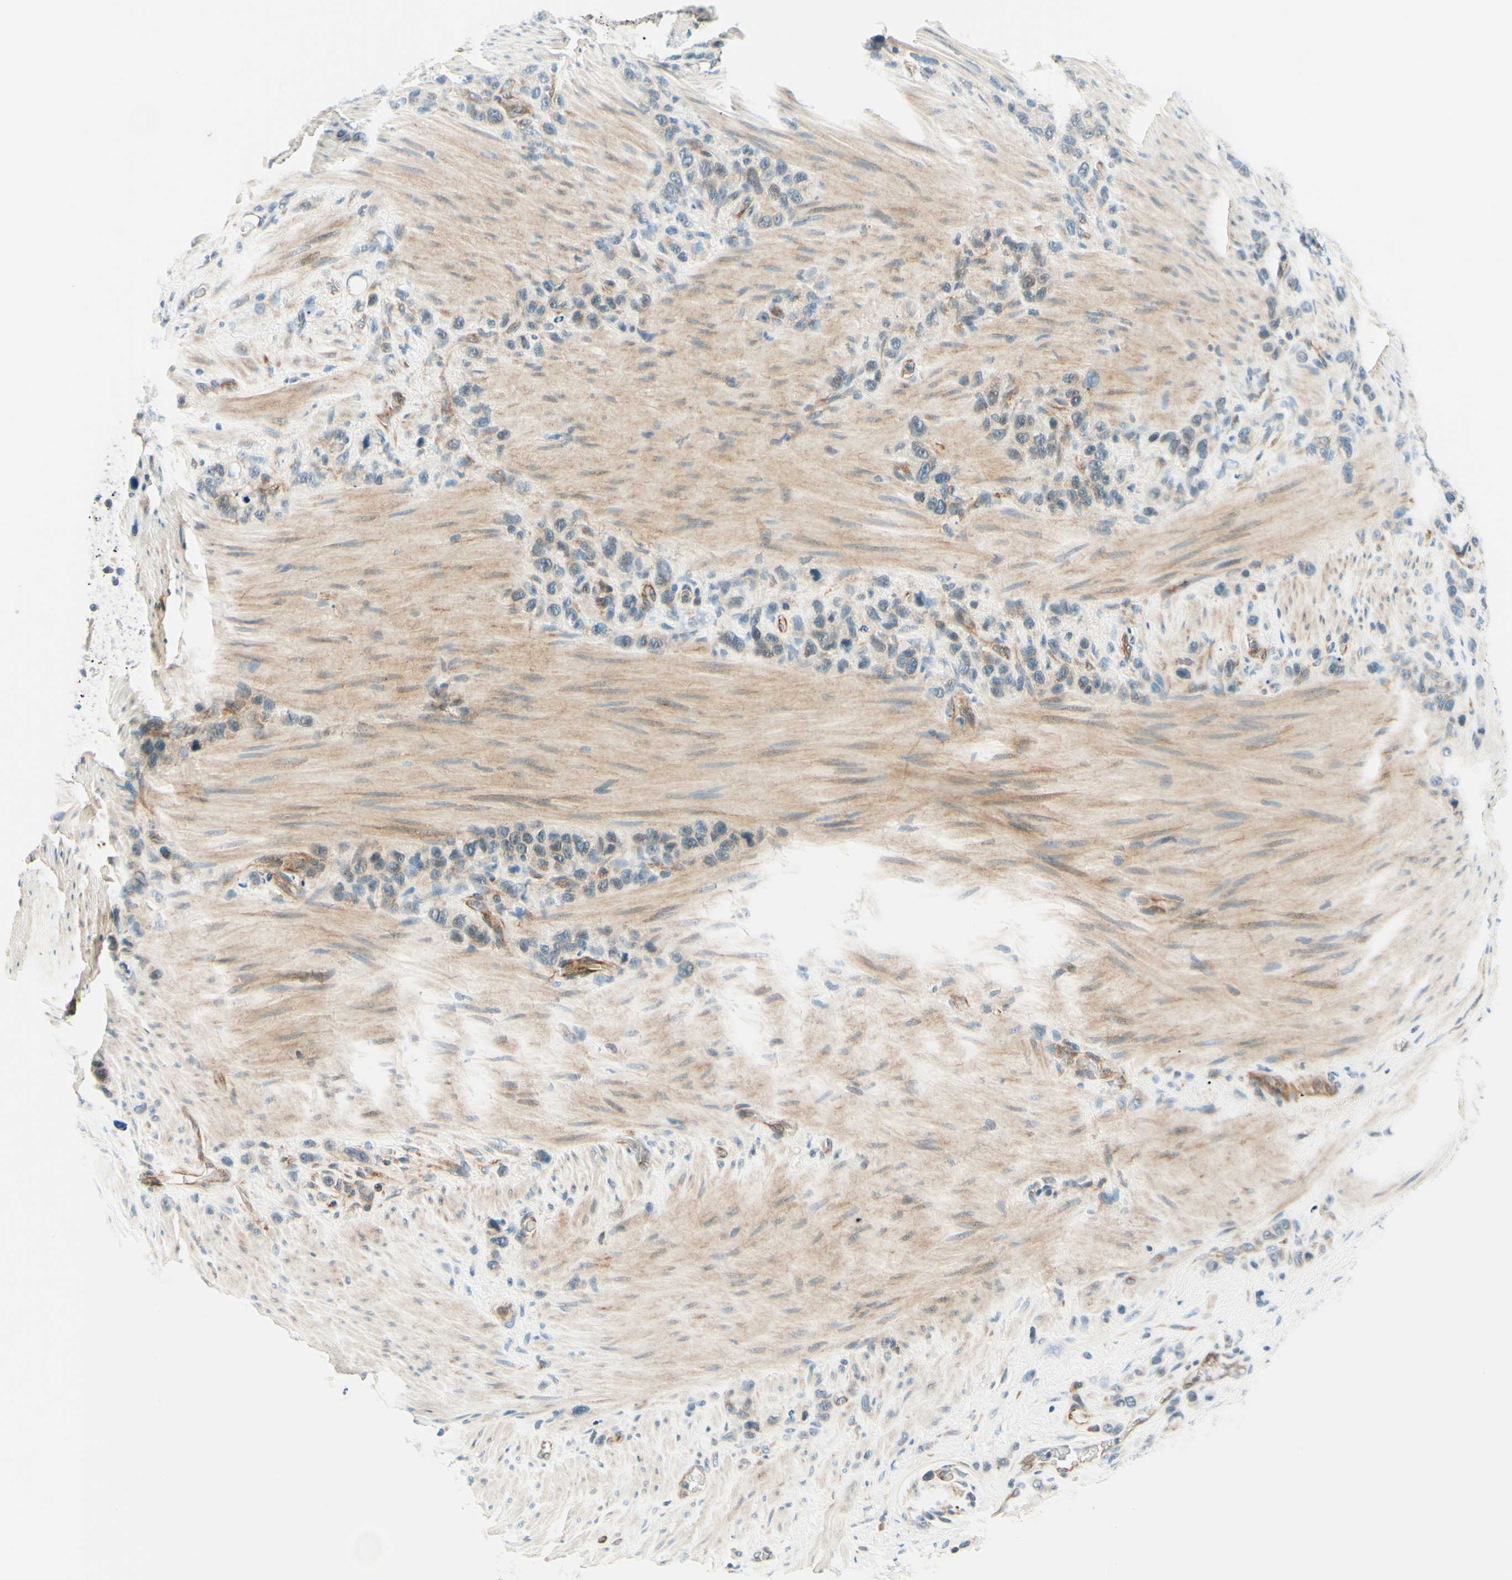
{"staining": {"intensity": "weak", "quantity": "<25%", "location": "cytoplasmic/membranous"}, "tissue": "stomach cancer", "cell_type": "Tumor cells", "image_type": "cancer", "snomed": [{"axis": "morphology", "description": "Adenocarcinoma, NOS"}, {"axis": "morphology", "description": "Adenocarcinoma, High grade"}, {"axis": "topography", "description": "Stomach, upper"}, {"axis": "topography", "description": "Stomach, lower"}], "caption": "The photomicrograph exhibits no significant expression in tumor cells of adenocarcinoma (high-grade) (stomach).", "gene": "TAOK2", "patient": {"sex": "female", "age": 65}}